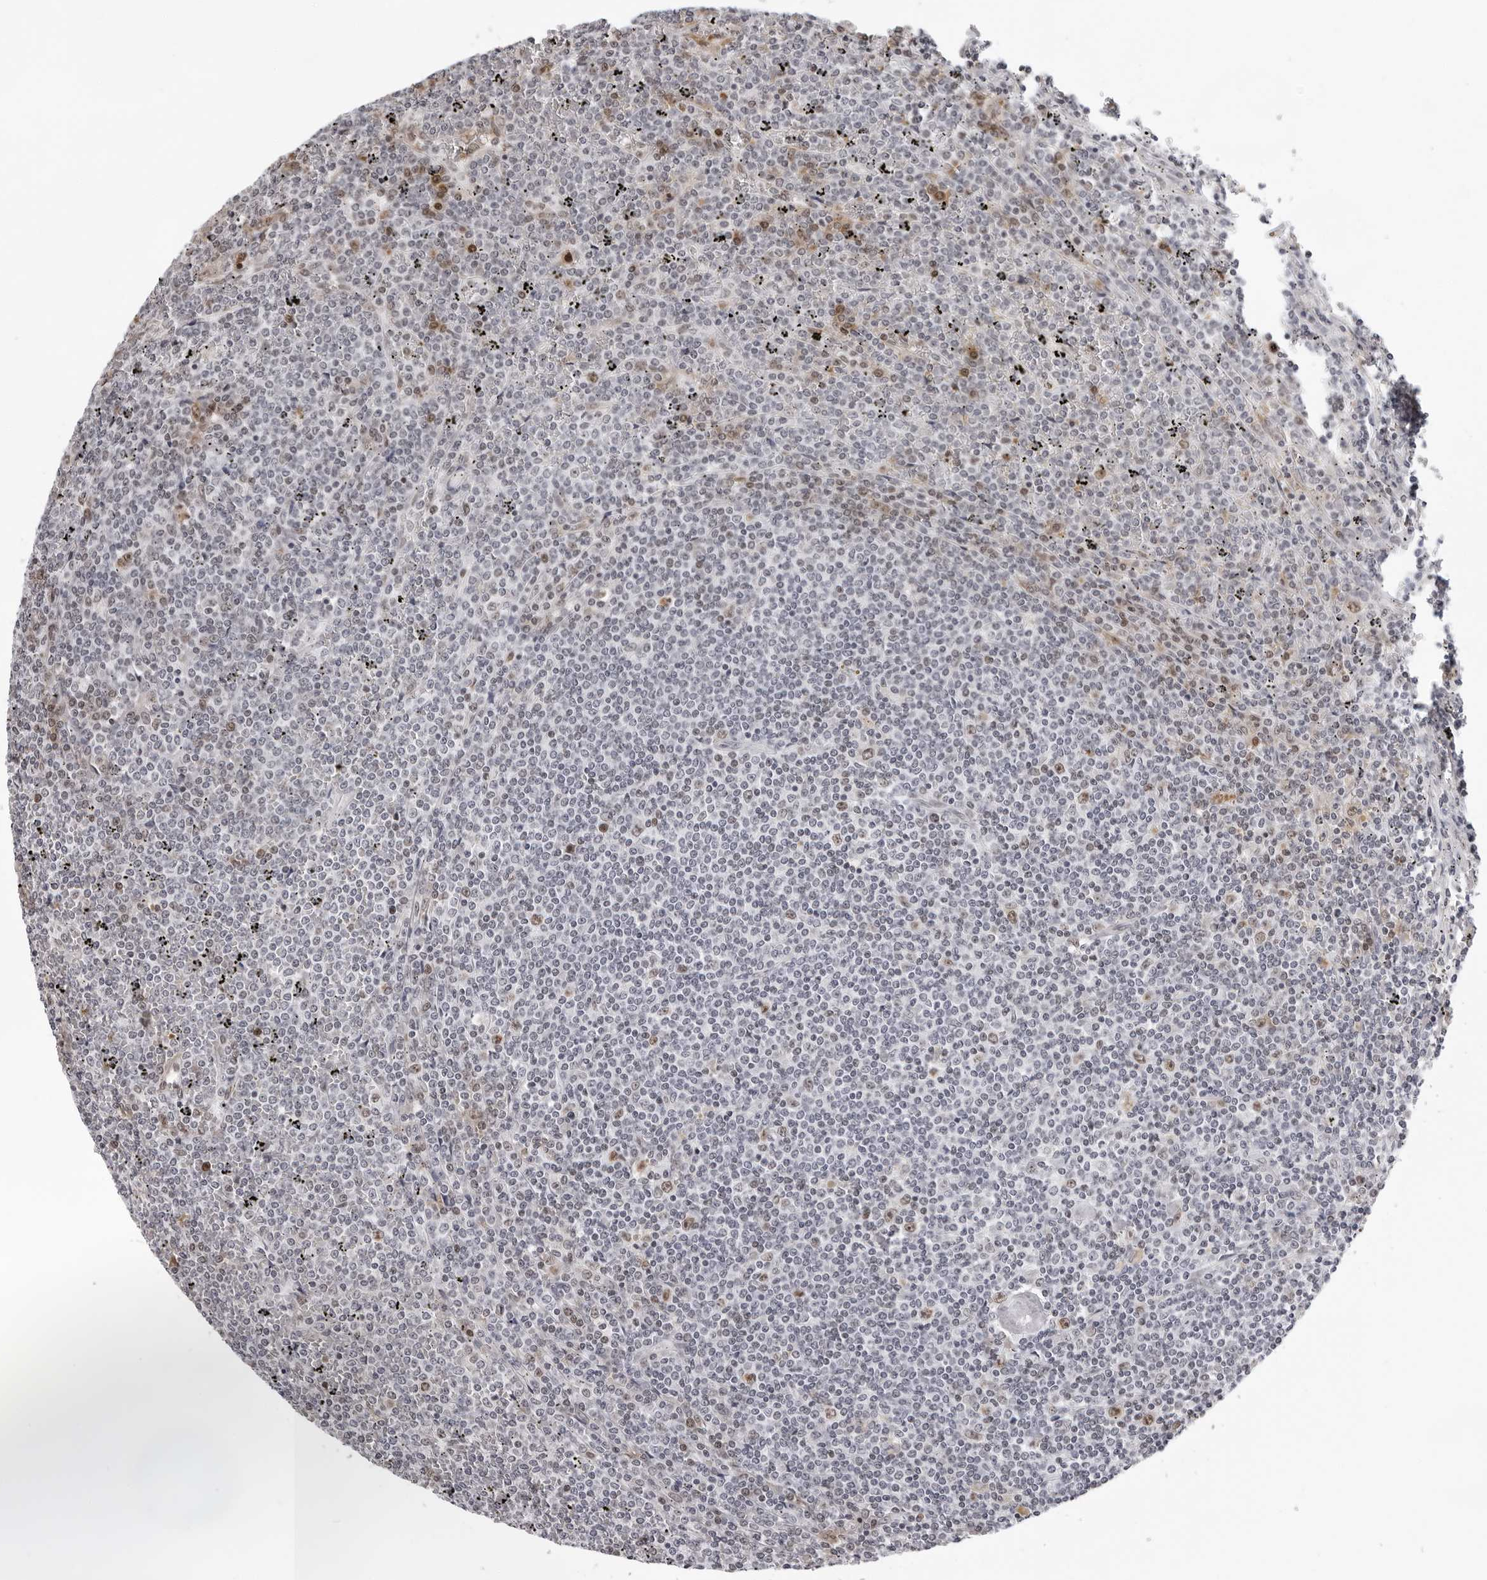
{"staining": {"intensity": "moderate", "quantity": "<25%", "location": "nuclear"}, "tissue": "lymphoma", "cell_type": "Tumor cells", "image_type": "cancer", "snomed": [{"axis": "morphology", "description": "Malignant lymphoma, non-Hodgkin's type, Low grade"}, {"axis": "topography", "description": "Spleen"}], "caption": "This is an image of immunohistochemistry staining of lymphoma, which shows moderate staining in the nuclear of tumor cells.", "gene": "USP1", "patient": {"sex": "female", "age": 19}}